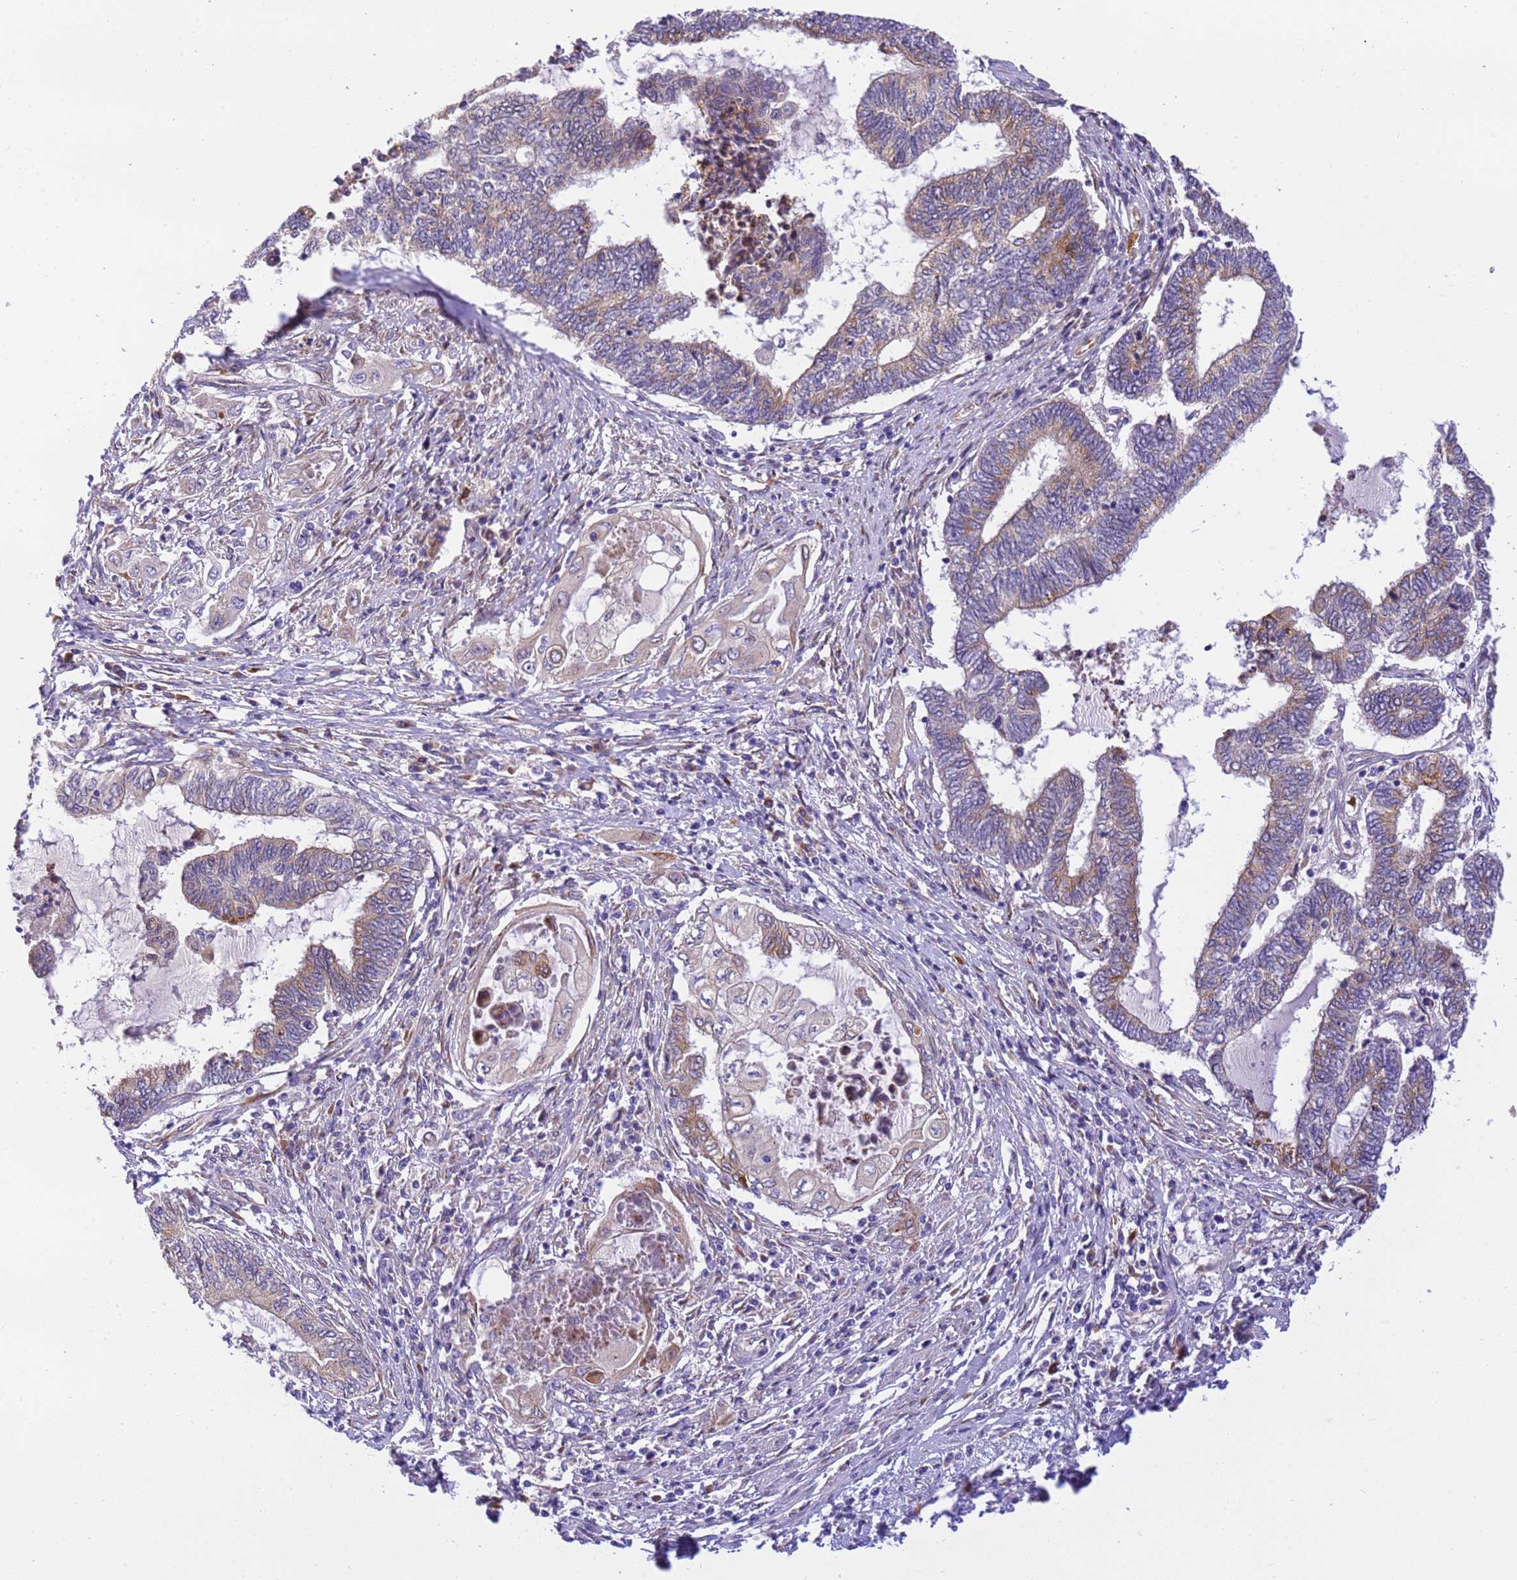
{"staining": {"intensity": "moderate", "quantity": "25%-75%", "location": "cytoplasmic/membranous"}, "tissue": "endometrial cancer", "cell_type": "Tumor cells", "image_type": "cancer", "snomed": [{"axis": "morphology", "description": "Adenocarcinoma, NOS"}, {"axis": "topography", "description": "Uterus"}, {"axis": "topography", "description": "Endometrium"}], "caption": "Protein staining demonstrates moderate cytoplasmic/membranous positivity in approximately 25%-75% of tumor cells in endometrial cancer.", "gene": "RHBDD3", "patient": {"sex": "female", "age": 70}}